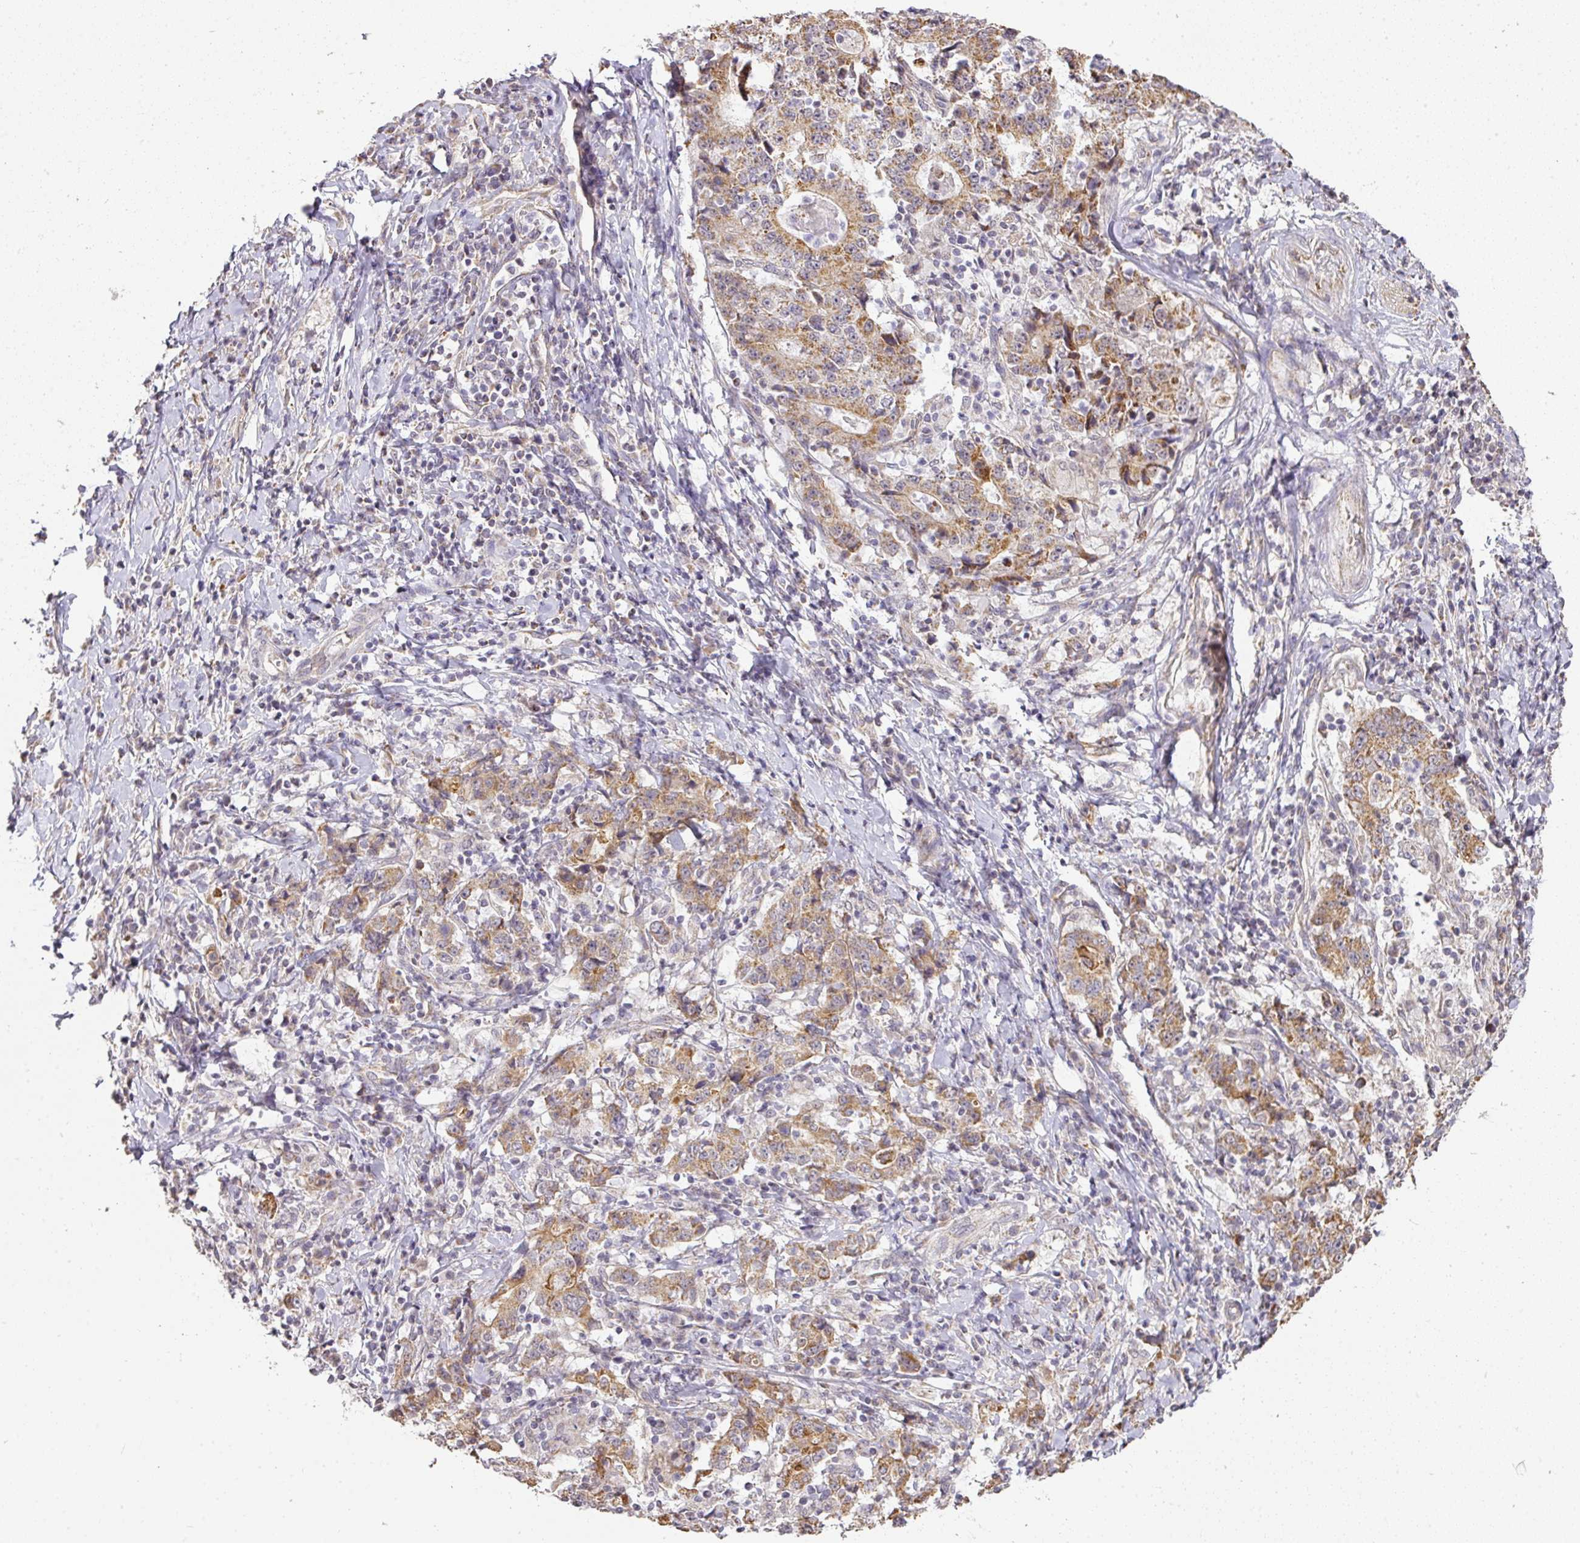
{"staining": {"intensity": "moderate", "quantity": ">75%", "location": "cytoplasmic/membranous"}, "tissue": "stomach cancer", "cell_type": "Tumor cells", "image_type": "cancer", "snomed": [{"axis": "morphology", "description": "Normal tissue, NOS"}, {"axis": "morphology", "description": "Adenocarcinoma, NOS"}, {"axis": "topography", "description": "Stomach, upper"}, {"axis": "topography", "description": "Stomach"}], "caption": "Human adenocarcinoma (stomach) stained for a protein (brown) reveals moderate cytoplasmic/membranous positive positivity in about >75% of tumor cells.", "gene": "MYOM2", "patient": {"sex": "male", "age": 59}}